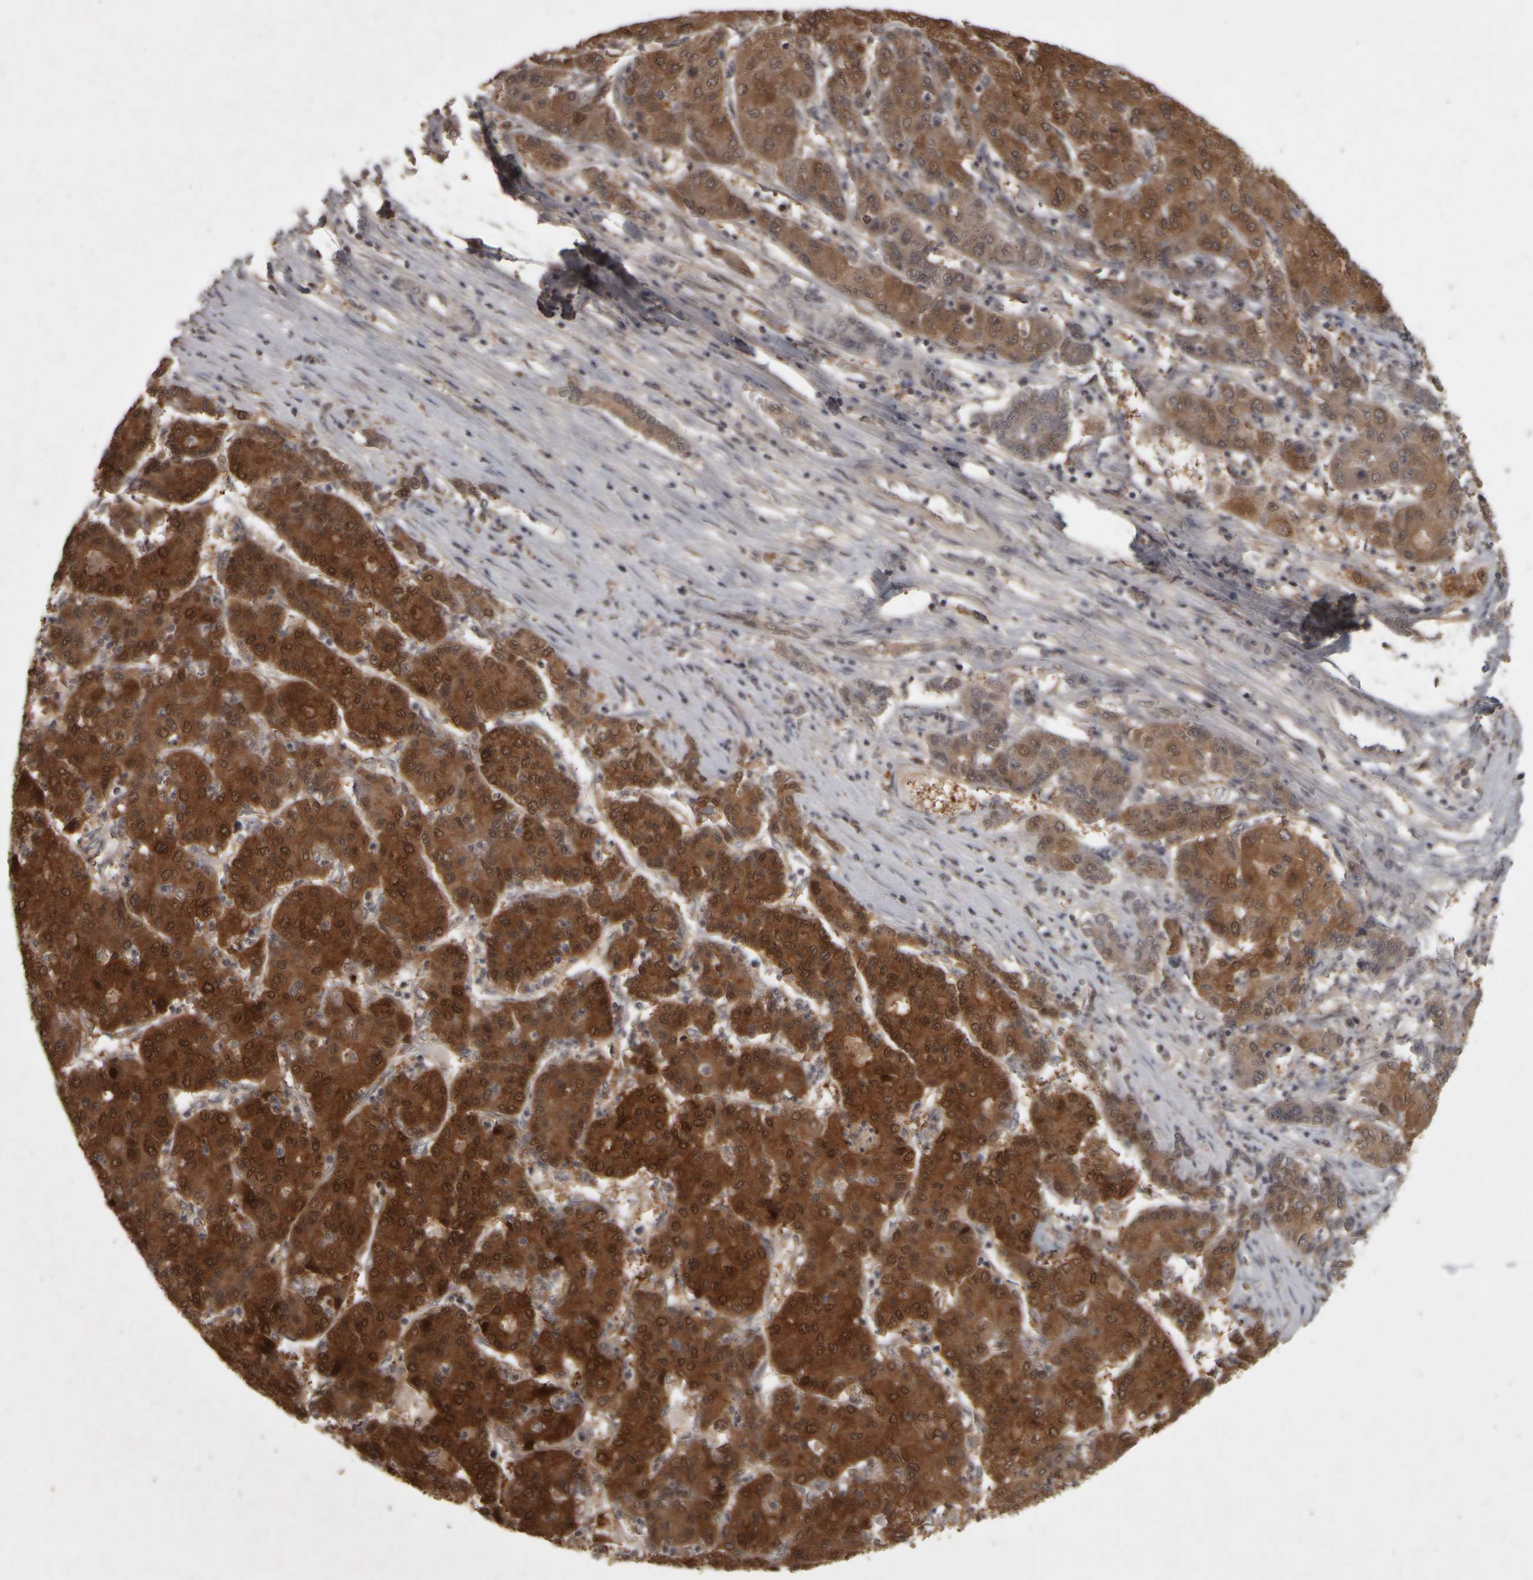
{"staining": {"intensity": "strong", "quantity": ">75%", "location": "cytoplasmic/membranous,nuclear"}, "tissue": "liver cancer", "cell_type": "Tumor cells", "image_type": "cancer", "snomed": [{"axis": "morphology", "description": "Carcinoma, Hepatocellular, NOS"}, {"axis": "topography", "description": "Liver"}], "caption": "This micrograph demonstrates liver cancer (hepatocellular carcinoma) stained with IHC to label a protein in brown. The cytoplasmic/membranous and nuclear of tumor cells show strong positivity for the protein. Nuclei are counter-stained blue.", "gene": "ACO1", "patient": {"sex": "male", "age": 65}}